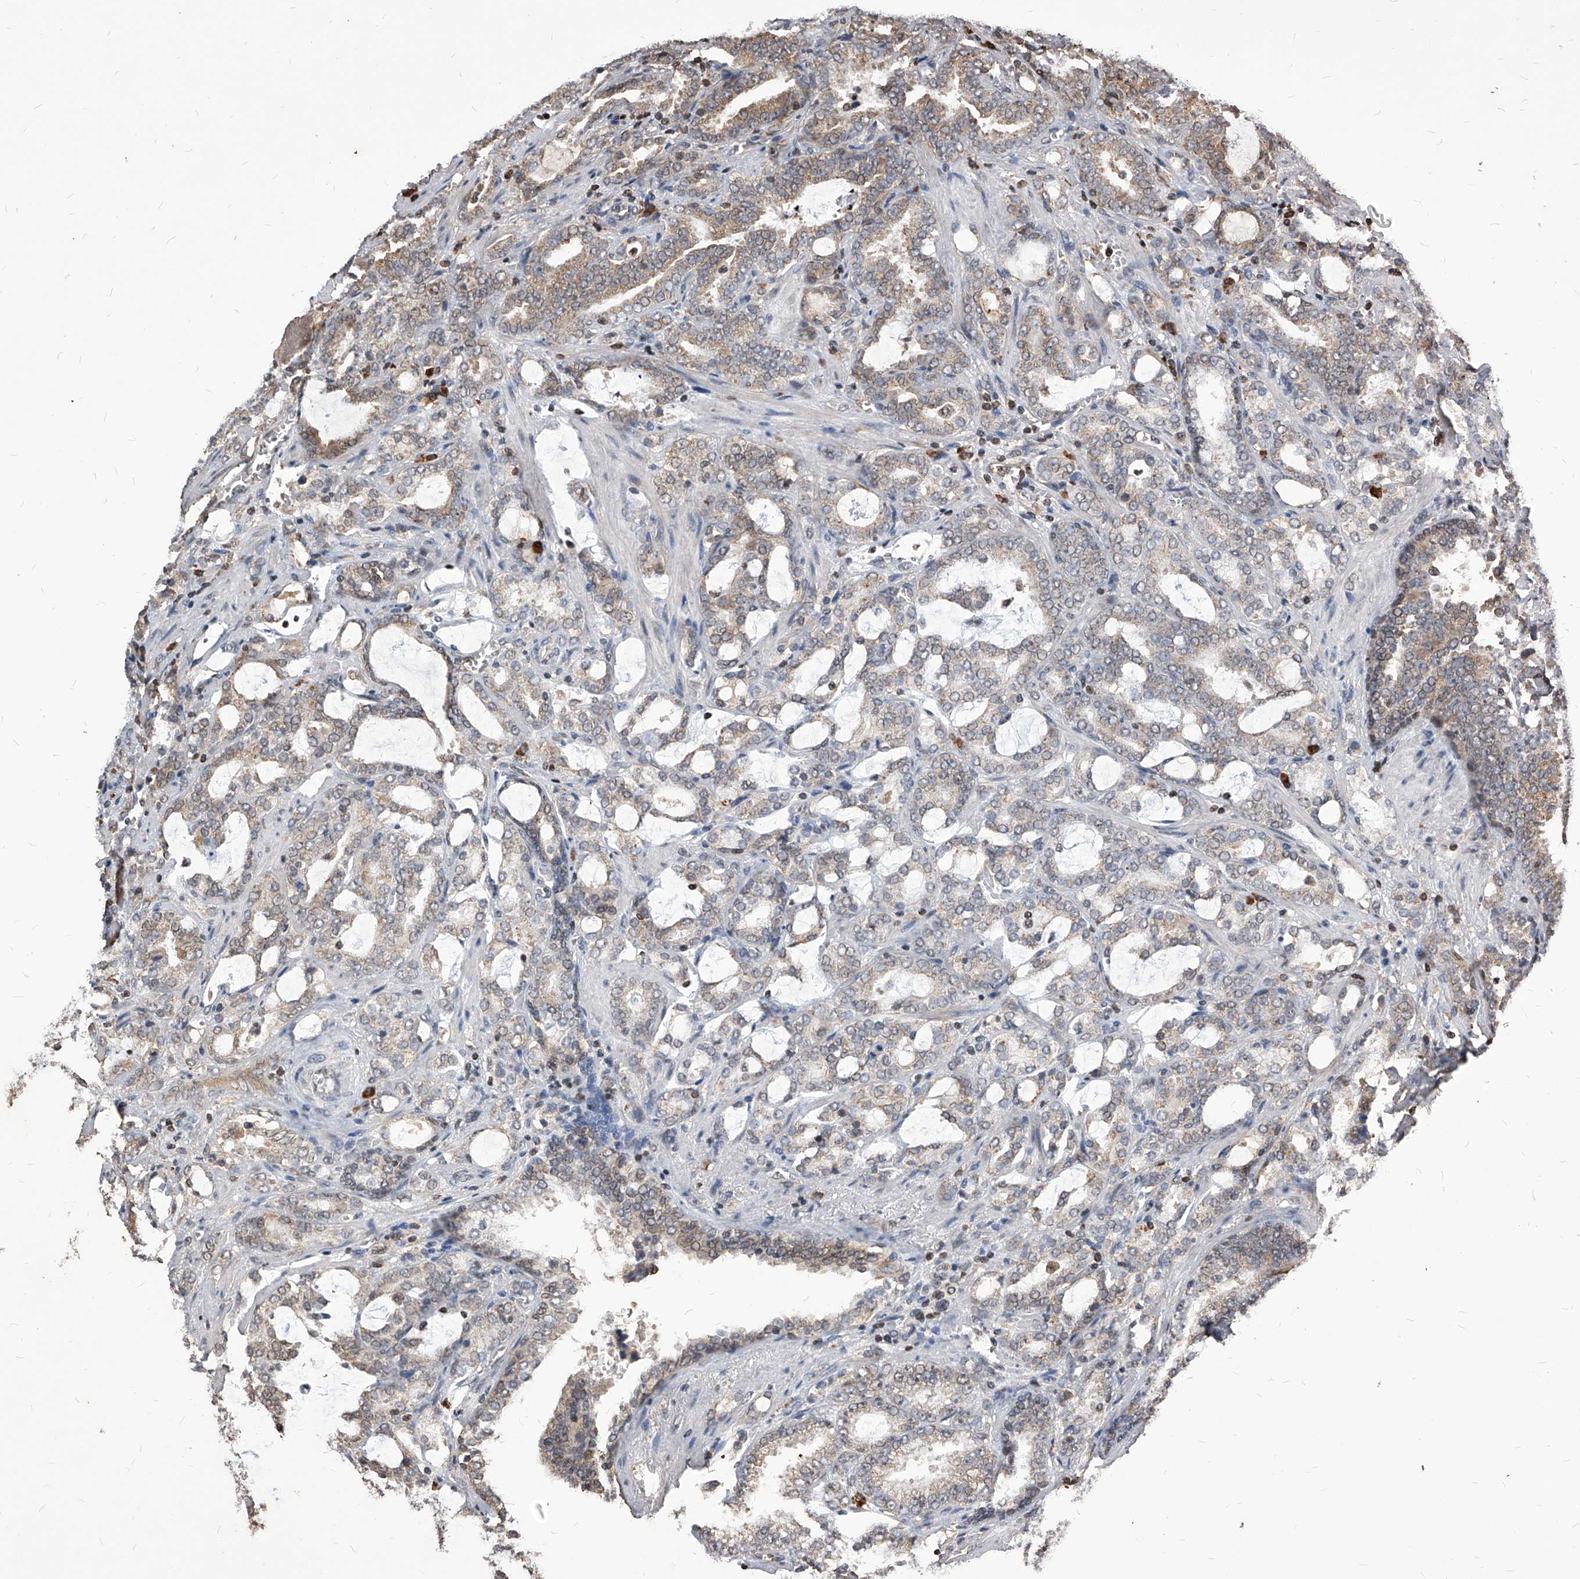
{"staining": {"intensity": "weak", "quantity": "25%-75%", "location": "cytoplasmic/membranous"}, "tissue": "prostate cancer", "cell_type": "Tumor cells", "image_type": "cancer", "snomed": [{"axis": "morphology", "description": "Adenocarcinoma, High grade"}, {"axis": "topography", "description": "Prostate and seminal vesicle, NOS"}], "caption": "An IHC histopathology image of neoplastic tissue is shown. Protein staining in brown highlights weak cytoplasmic/membranous positivity in prostate cancer within tumor cells.", "gene": "ID1", "patient": {"sex": "male", "age": 67}}